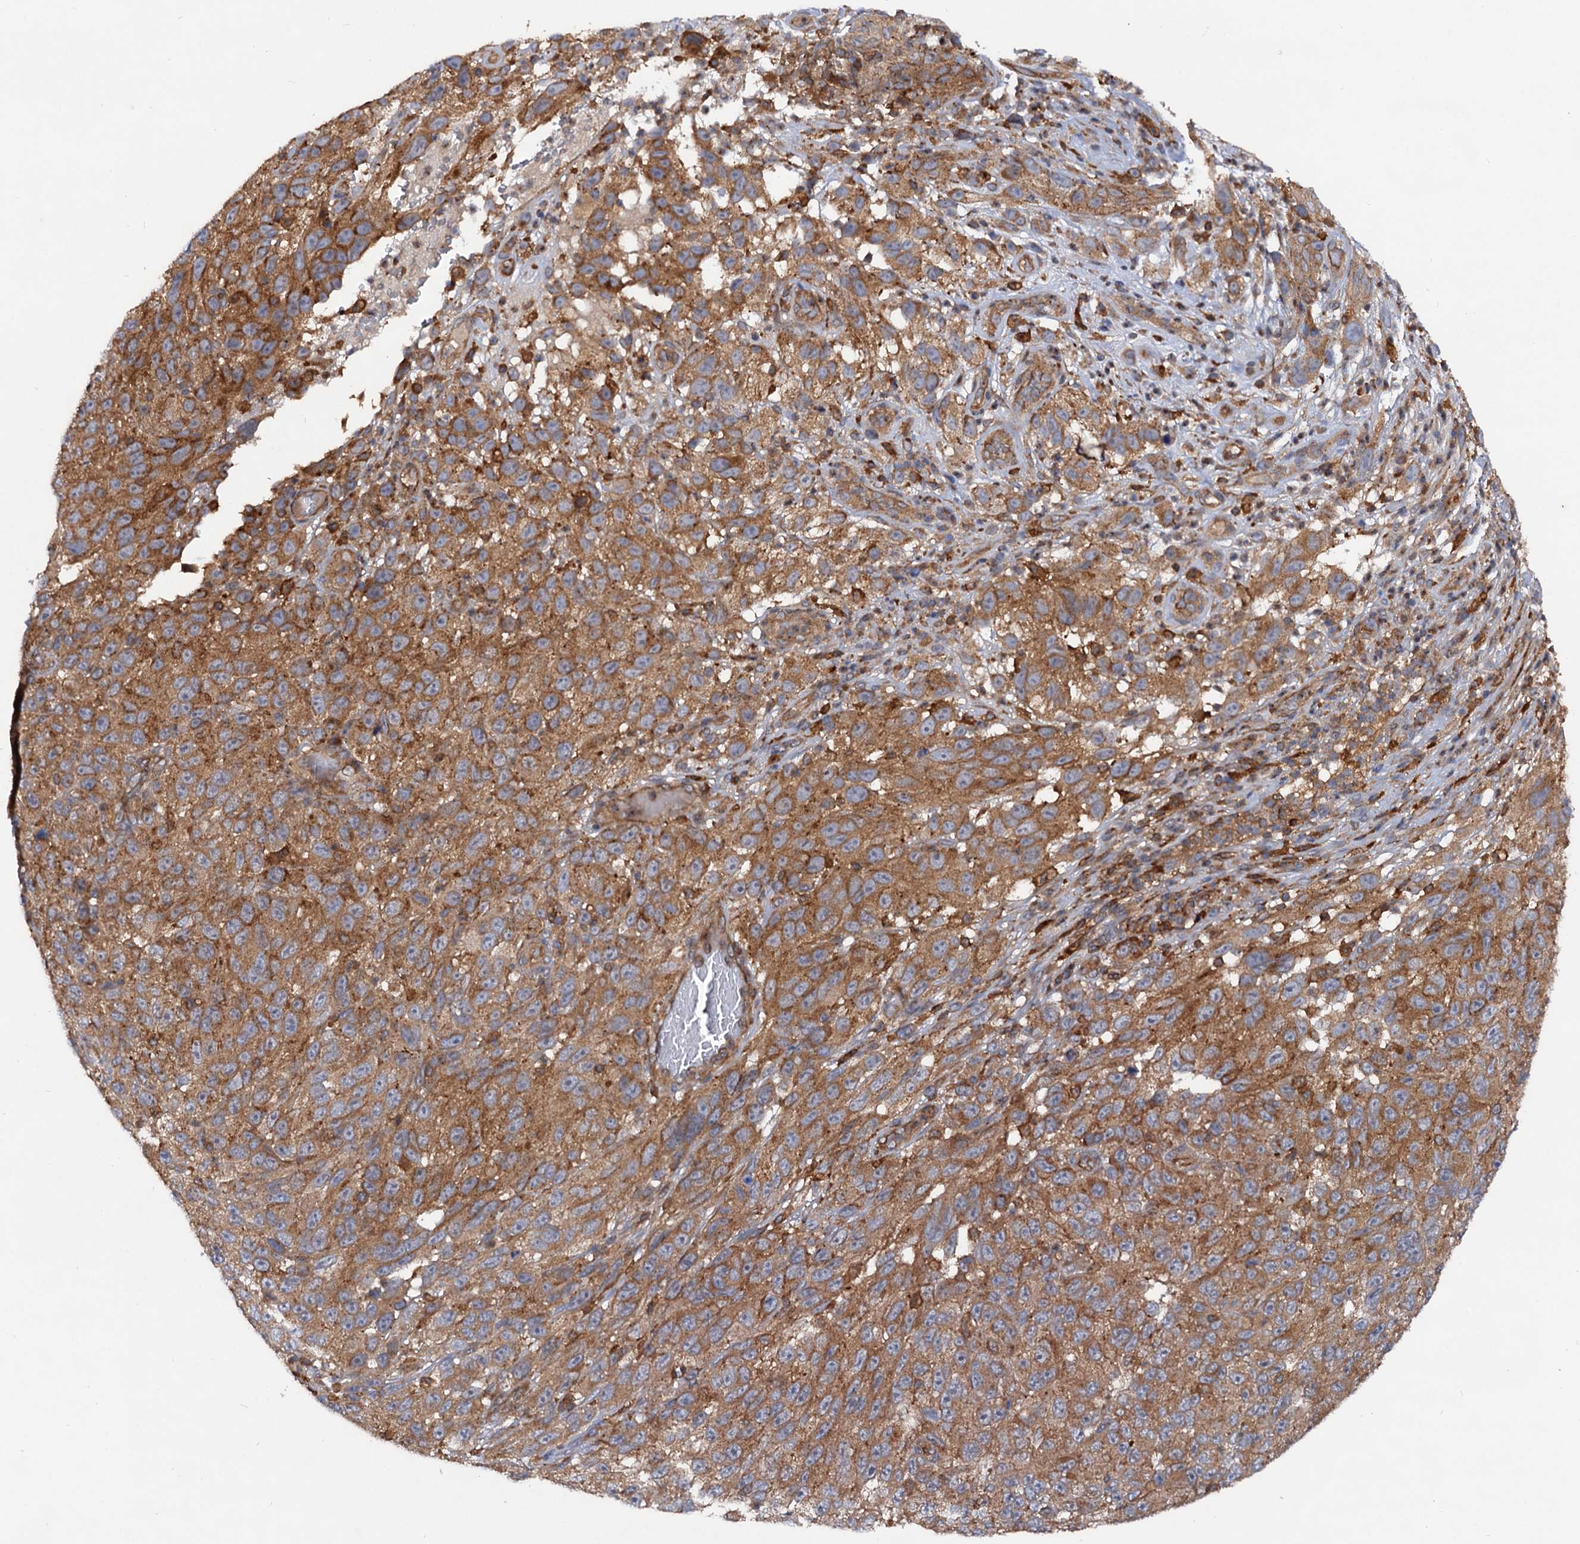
{"staining": {"intensity": "moderate", "quantity": ">75%", "location": "cytoplasmic/membranous"}, "tissue": "melanoma", "cell_type": "Tumor cells", "image_type": "cancer", "snomed": [{"axis": "morphology", "description": "Malignant melanoma, NOS"}, {"axis": "topography", "description": "Skin"}], "caption": "Protein expression by IHC demonstrates moderate cytoplasmic/membranous positivity in approximately >75% of tumor cells in malignant melanoma.", "gene": "VPS29", "patient": {"sex": "female", "age": 96}}